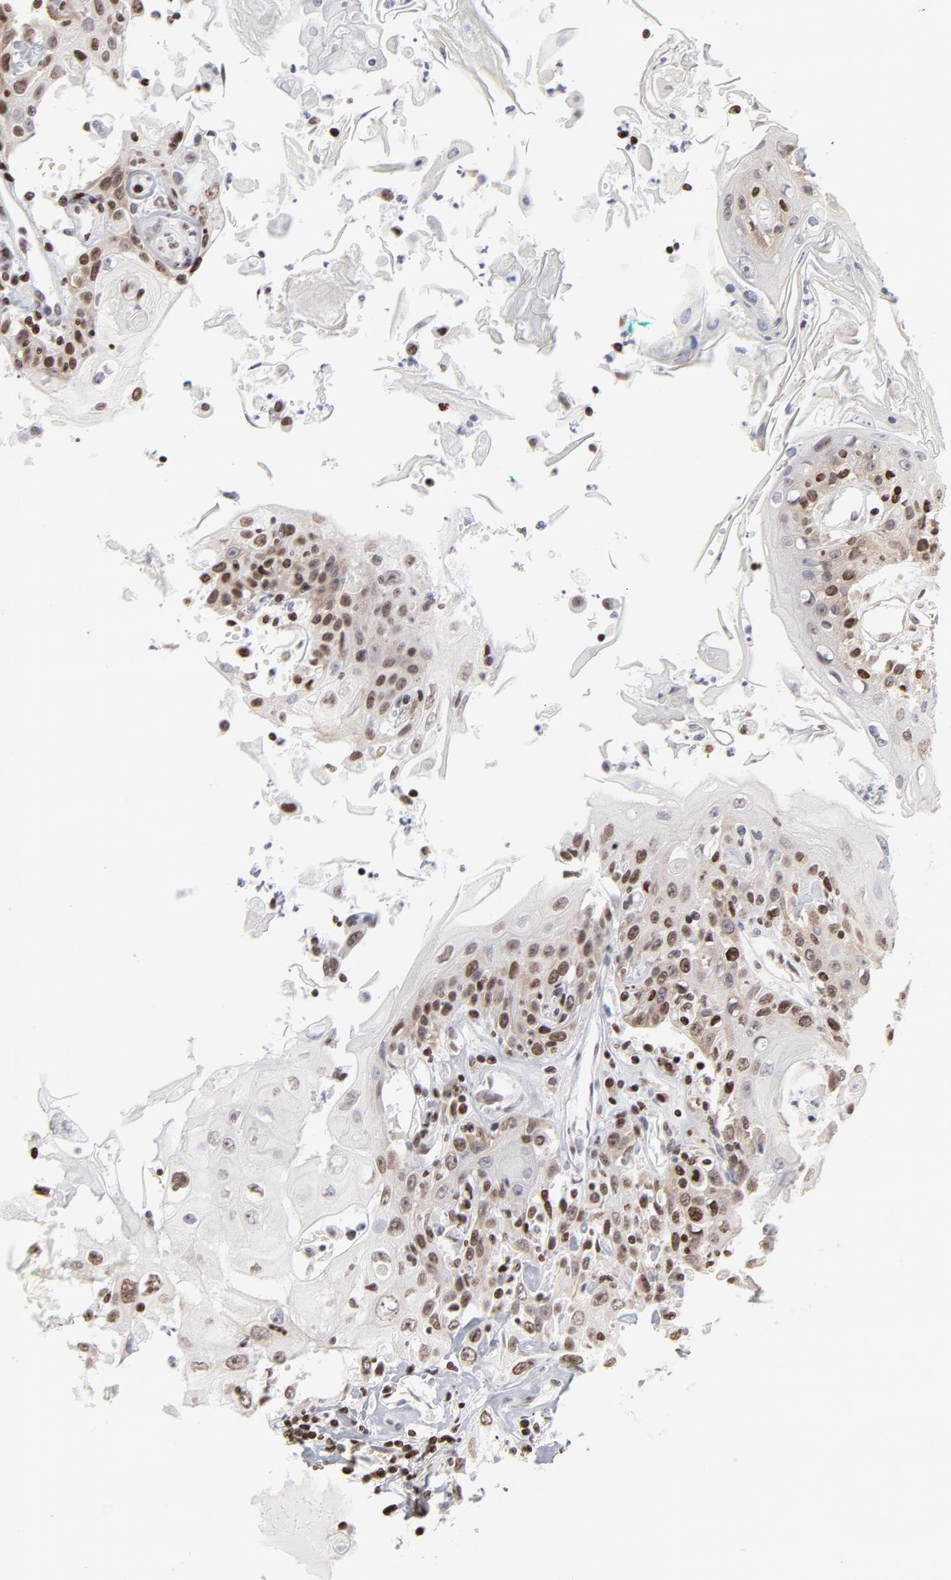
{"staining": {"intensity": "strong", "quantity": "25%-75%", "location": "nuclear"}, "tissue": "head and neck cancer", "cell_type": "Tumor cells", "image_type": "cancer", "snomed": [{"axis": "morphology", "description": "Squamous cell carcinoma, NOS"}, {"axis": "topography", "description": "Oral tissue"}, {"axis": "topography", "description": "Head-Neck"}], "caption": "This image shows immunohistochemistry staining of head and neck cancer, with high strong nuclear expression in about 25%-75% of tumor cells.", "gene": "PARP1", "patient": {"sex": "female", "age": 76}}